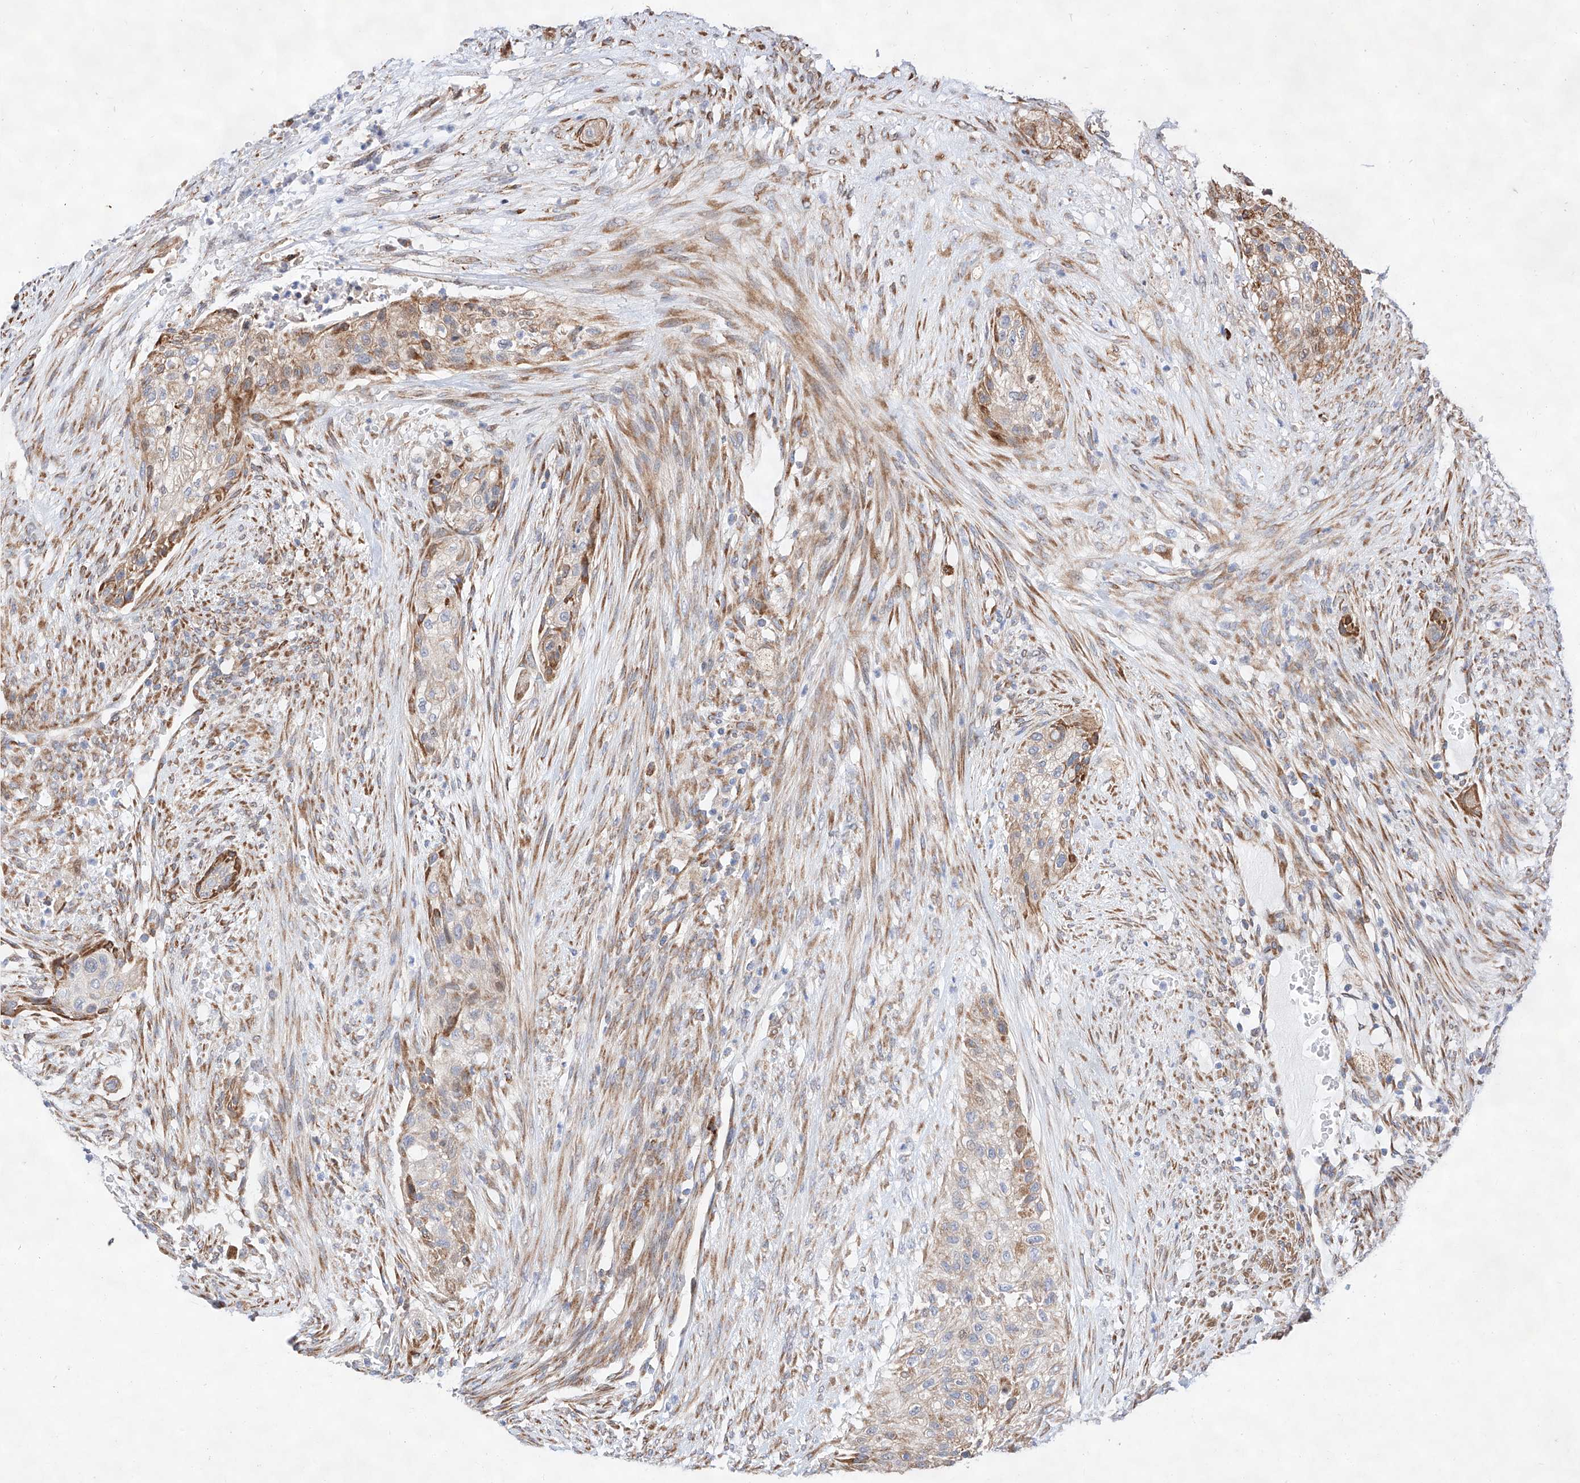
{"staining": {"intensity": "moderate", "quantity": "25%-75%", "location": "cytoplasmic/membranous"}, "tissue": "urothelial cancer", "cell_type": "Tumor cells", "image_type": "cancer", "snomed": [{"axis": "morphology", "description": "Urothelial carcinoma, High grade"}, {"axis": "topography", "description": "Urinary bladder"}], "caption": "Immunohistochemical staining of urothelial cancer demonstrates medium levels of moderate cytoplasmic/membranous staining in approximately 25%-75% of tumor cells.", "gene": "ATP9B", "patient": {"sex": "male", "age": 35}}